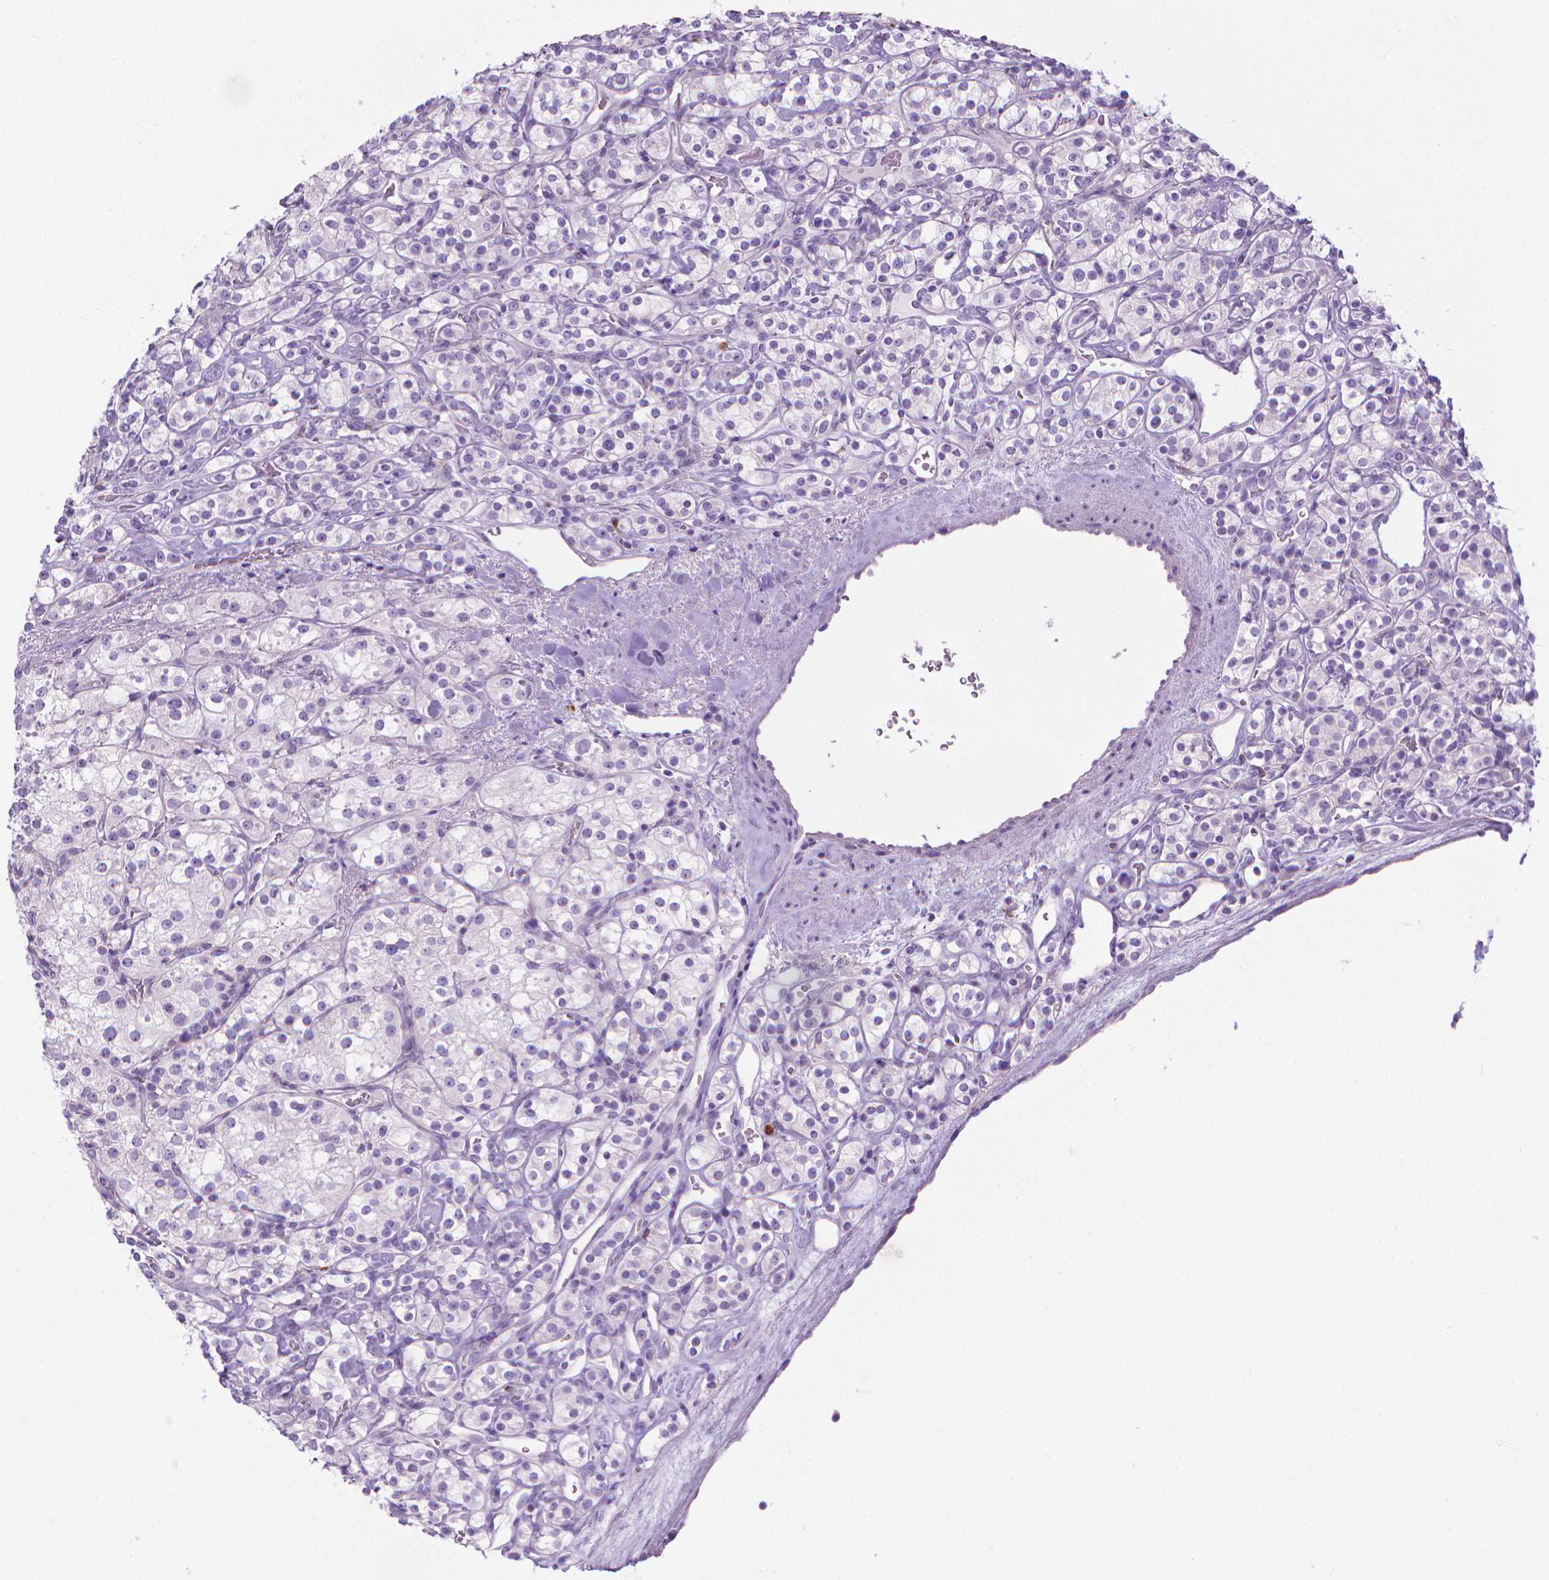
{"staining": {"intensity": "negative", "quantity": "none", "location": "none"}, "tissue": "renal cancer", "cell_type": "Tumor cells", "image_type": "cancer", "snomed": [{"axis": "morphology", "description": "Adenocarcinoma, NOS"}, {"axis": "topography", "description": "Kidney"}], "caption": "Immunohistochemistry image of human renal cancer (adenocarcinoma) stained for a protein (brown), which demonstrates no expression in tumor cells.", "gene": "SPAG6", "patient": {"sex": "male", "age": 77}}